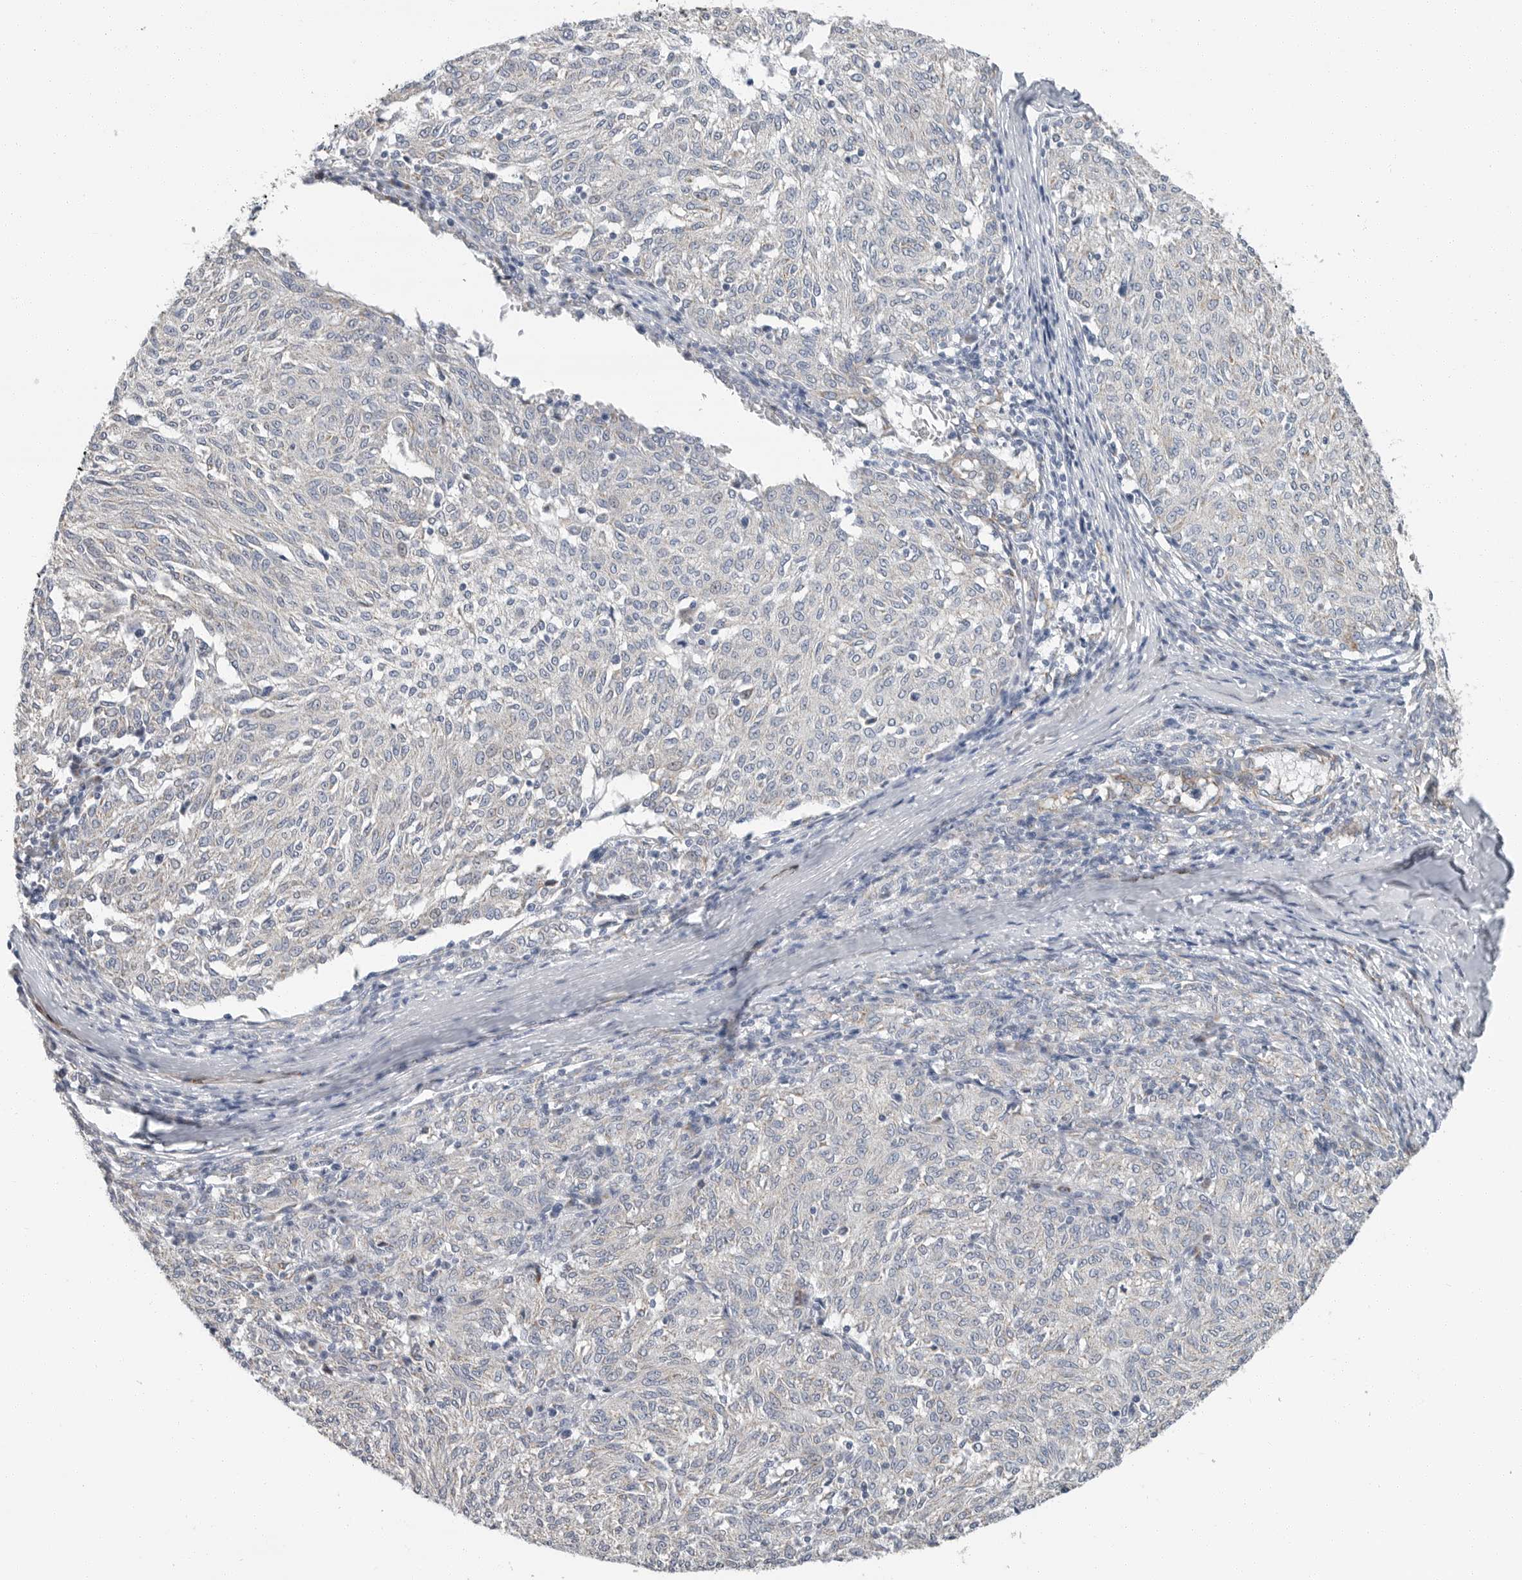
{"staining": {"intensity": "negative", "quantity": "none", "location": "none"}, "tissue": "melanoma", "cell_type": "Tumor cells", "image_type": "cancer", "snomed": [{"axis": "morphology", "description": "Malignant melanoma, NOS"}, {"axis": "topography", "description": "Skin"}], "caption": "This is an immunohistochemistry (IHC) photomicrograph of human malignant melanoma. There is no positivity in tumor cells.", "gene": "PLN", "patient": {"sex": "female", "age": 72}}